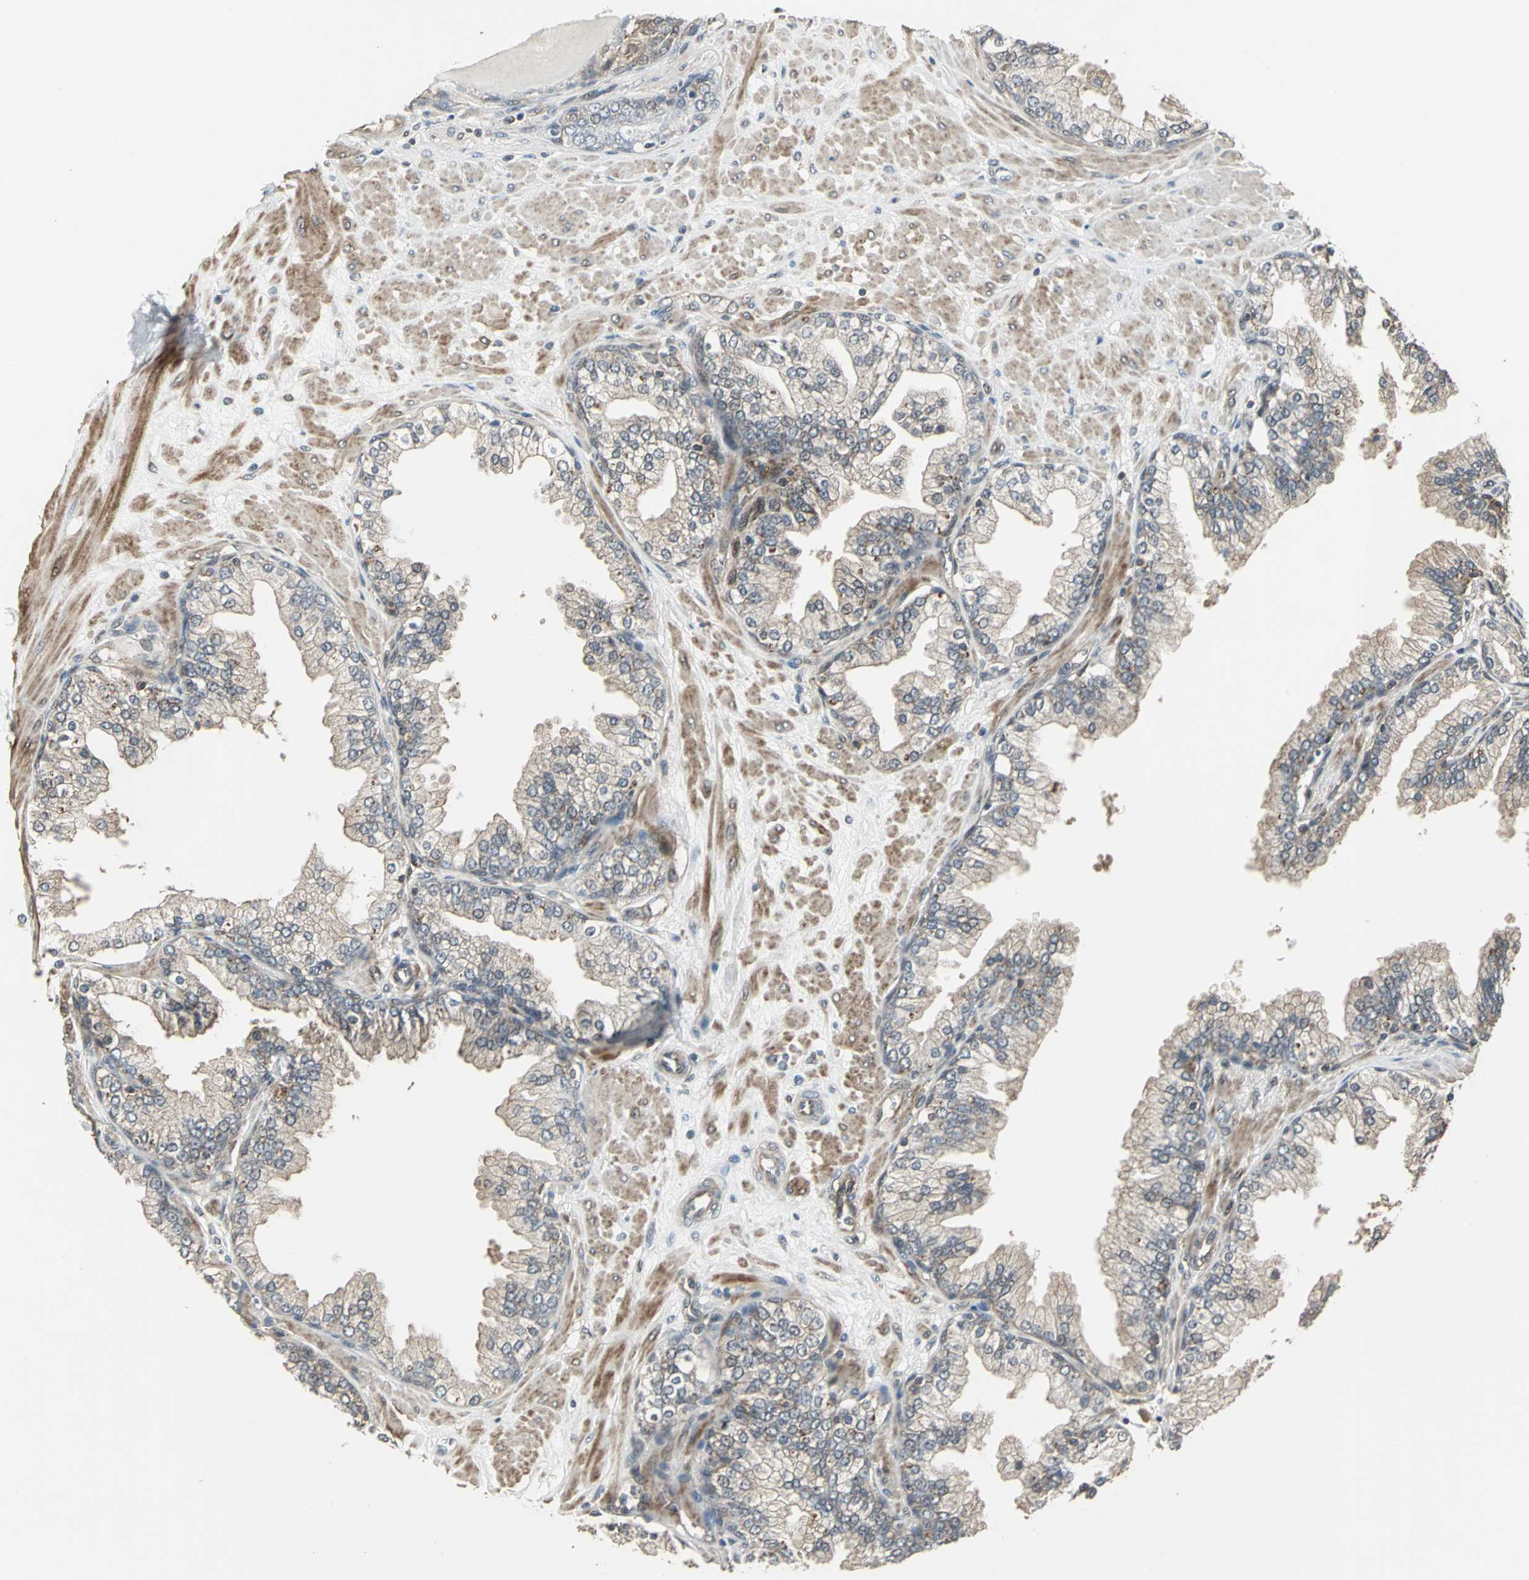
{"staining": {"intensity": "weak", "quantity": ">75%", "location": "cytoplasmic/membranous"}, "tissue": "prostate", "cell_type": "Glandular cells", "image_type": "normal", "snomed": [{"axis": "morphology", "description": "Normal tissue, NOS"}, {"axis": "topography", "description": "Prostate"}], "caption": "Immunohistochemical staining of benign human prostate displays >75% levels of weak cytoplasmic/membranous protein expression in approximately >75% of glandular cells.", "gene": "PFDN1", "patient": {"sex": "male", "age": 51}}